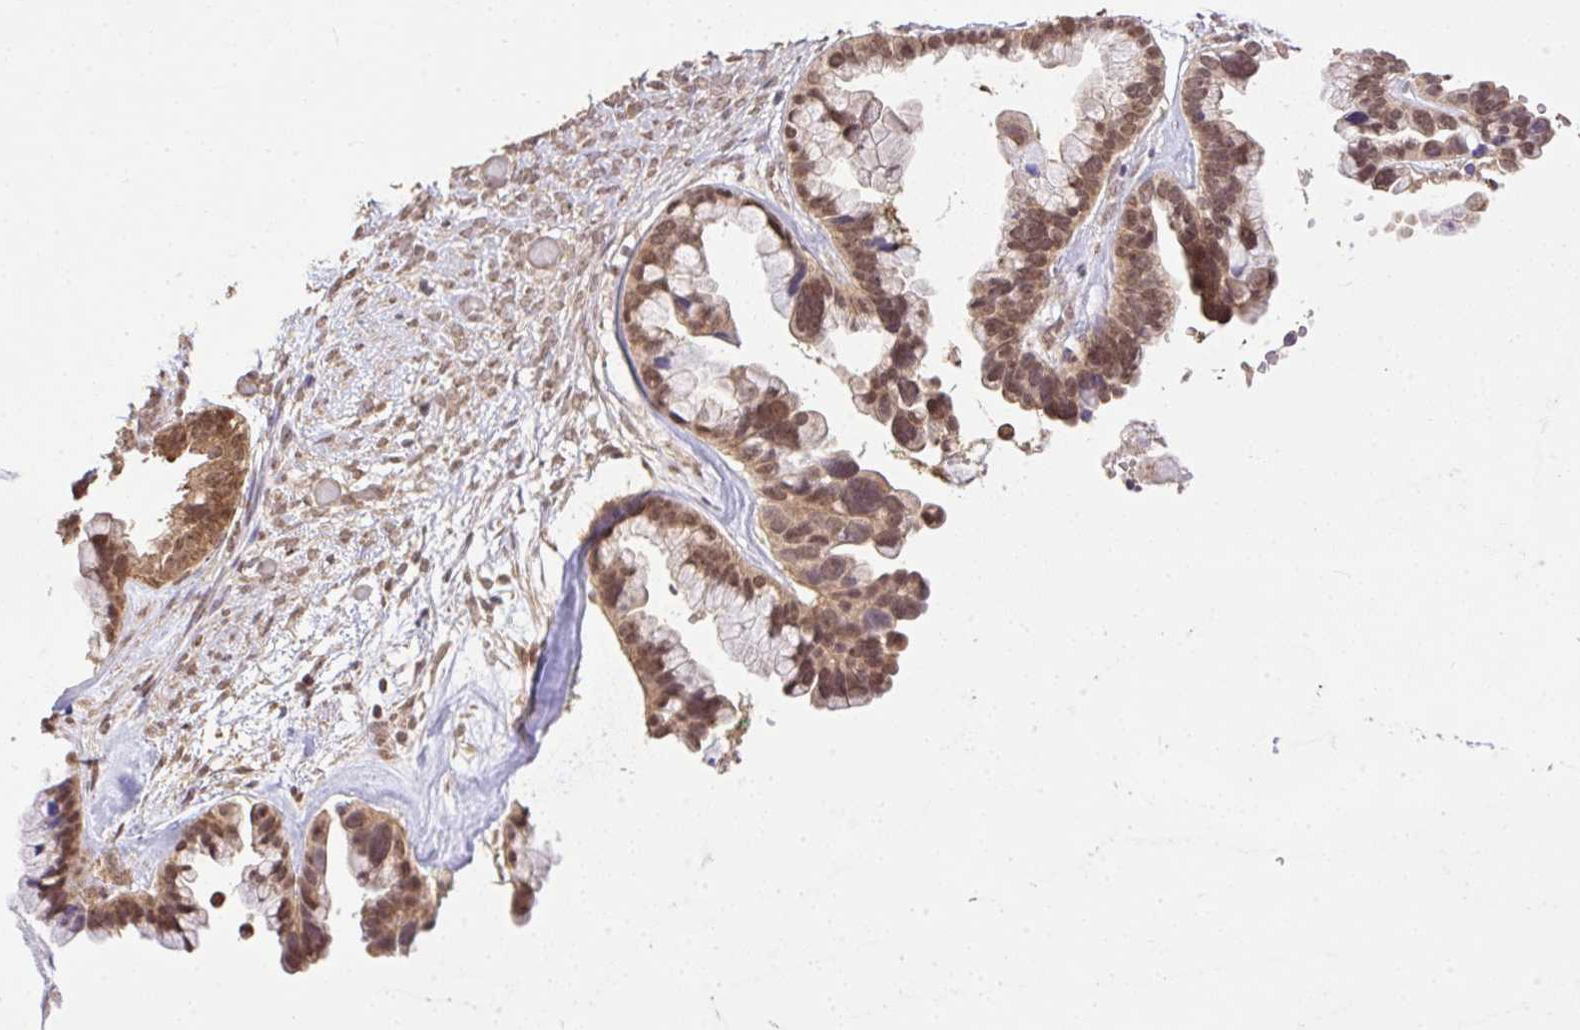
{"staining": {"intensity": "moderate", "quantity": ">75%", "location": "nuclear"}, "tissue": "ovarian cancer", "cell_type": "Tumor cells", "image_type": "cancer", "snomed": [{"axis": "morphology", "description": "Cystadenocarcinoma, serous, NOS"}, {"axis": "topography", "description": "Ovary"}], "caption": "IHC (DAB (3,3'-diaminobenzidine)) staining of ovarian cancer (serous cystadenocarcinoma) demonstrates moderate nuclear protein expression in approximately >75% of tumor cells. Nuclei are stained in blue.", "gene": "VPS25", "patient": {"sex": "female", "age": 56}}